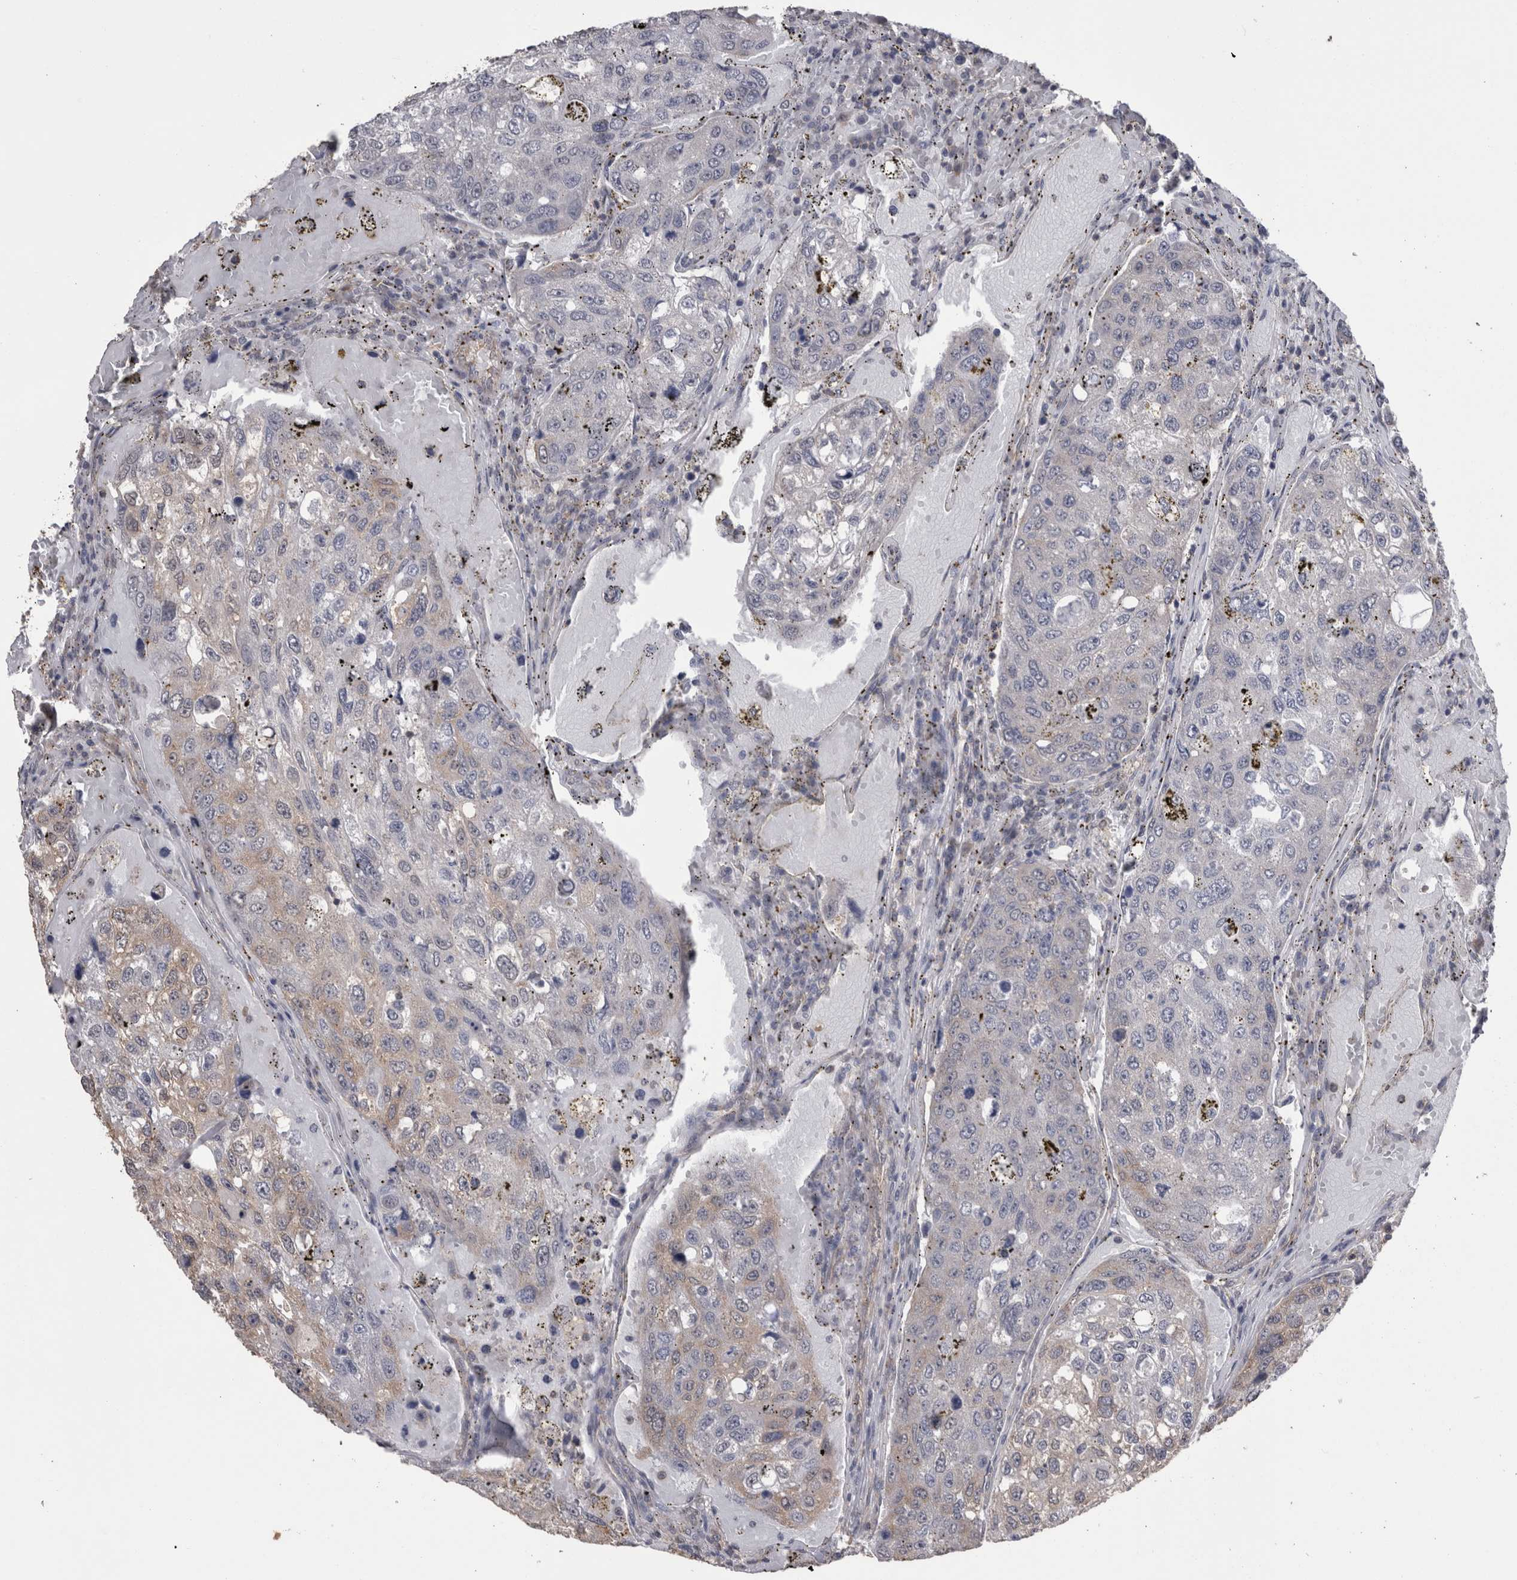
{"staining": {"intensity": "weak", "quantity": "<25%", "location": "cytoplasmic/membranous"}, "tissue": "urothelial cancer", "cell_type": "Tumor cells", "image_type": "cancer", "snomed": [{"axis": "morphology", "description": "Urothelial carcinoma, High grade"}, {"axis": "topography", "description": "Lymph node"}, {"axis": "topography", "description": "Urinary bladder"}], "caption": "Immunohistochemical staining of human urothelial cancer demonstrates no significant positivity in tumor cells. (Brightfield microscopy of DAB immunohistochemistry at high magnification).", "gene": "DDX6", "patient": {"sex": "male", "age": 51}}